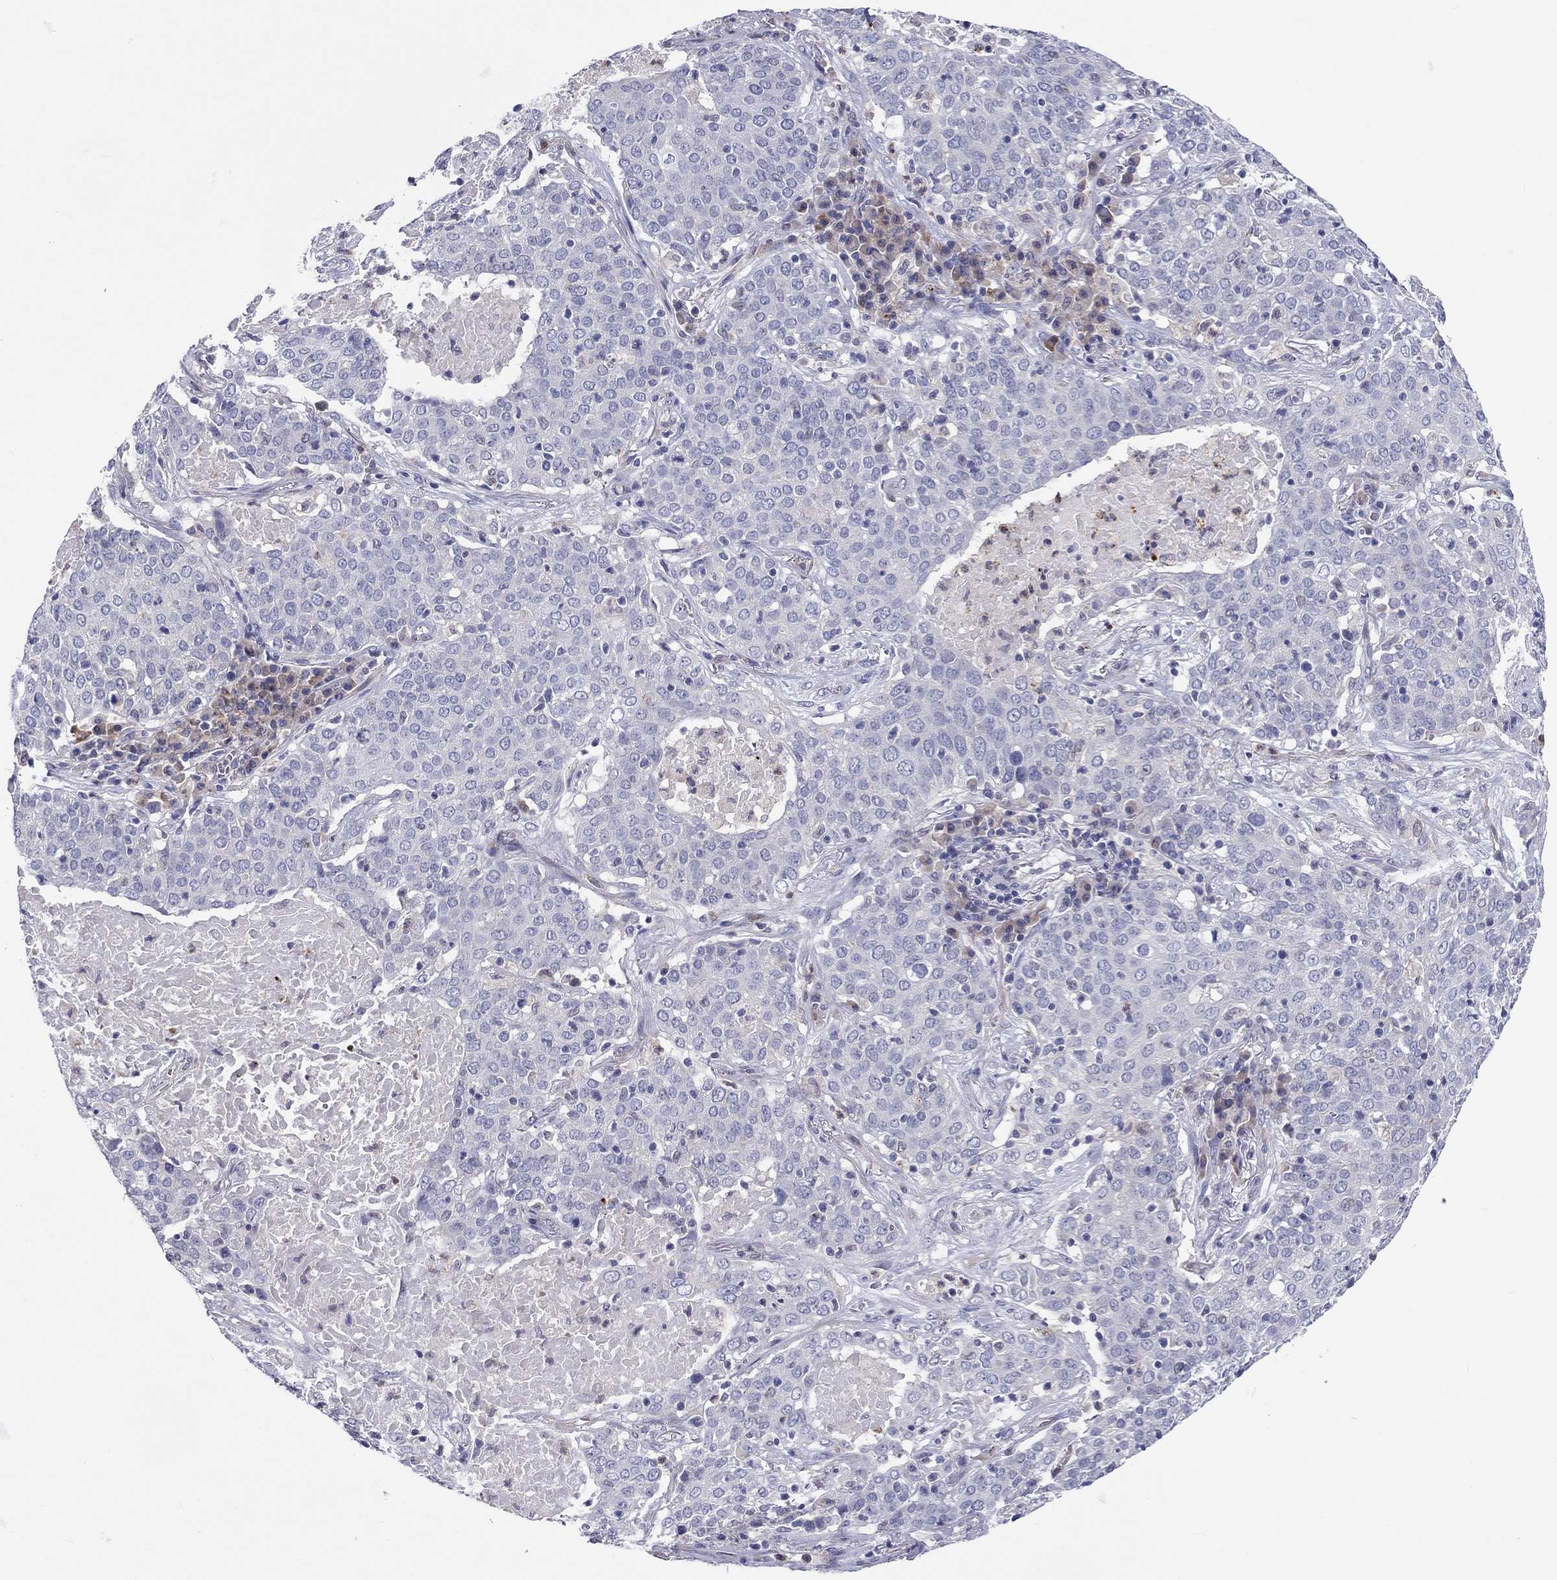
{"staining": {"intensity": "negative", "quantity": "none", "location": "none"}, "tissue": "lung cancer", "cell_type": "Tumor cells", "image_type": "cancer", "snomed": [{"axis": "morphology", "description": "Squamous cell carcinoma, NOS"}, {"axis": "topography", "description": "Lung"}], "caption": "DAB immunohistochemical staining of squamous cell carcinoma (lung) exhibits no significant positivity in tumor cells.", "gene": "ABCG4", "patient": {"sex": "male", "age": 82}}